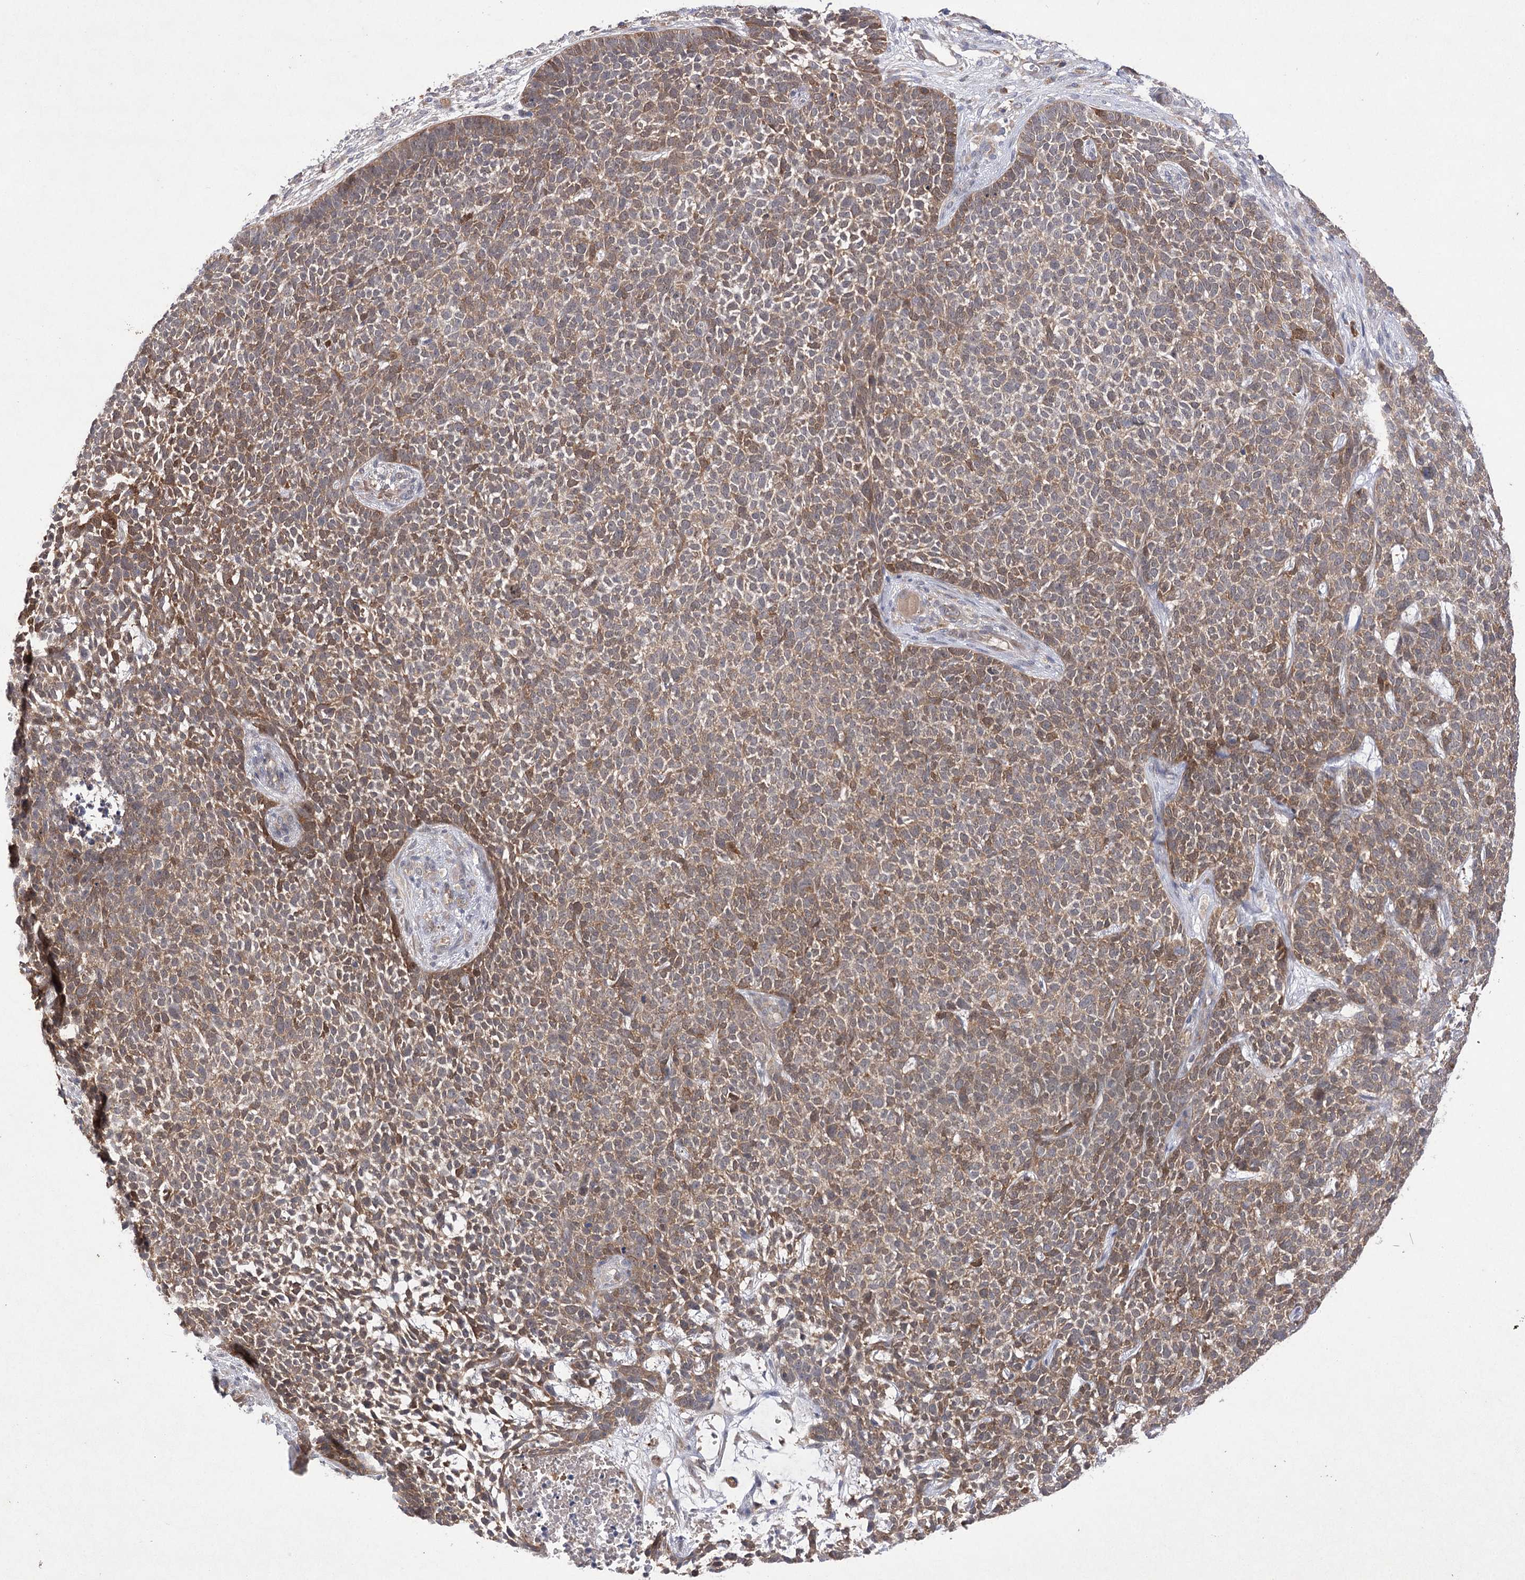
{"staining": {"intensity": "moderate", "quantity": ">75%", "location": "cytoplasmic/membranous"}, "tissue": "skin cancer", "cell_type": "Tumor cells", "image_type": "cancer", "snomed": [{"axis": "morphology", "description": "Basal cell carcinoma"}, {"axis": "topography", "description": "Skin"}], "caption": "Tumor cells display medium levels of moderate cytoplasmic/membranous expression in approximately >75% of cells in human basal cell carcinoma (skin). (brown staining indicates protein expression, while blue staining denotes nuclei).", "gene": "BCR", "patient": {"sex": "female", "age": 84}}